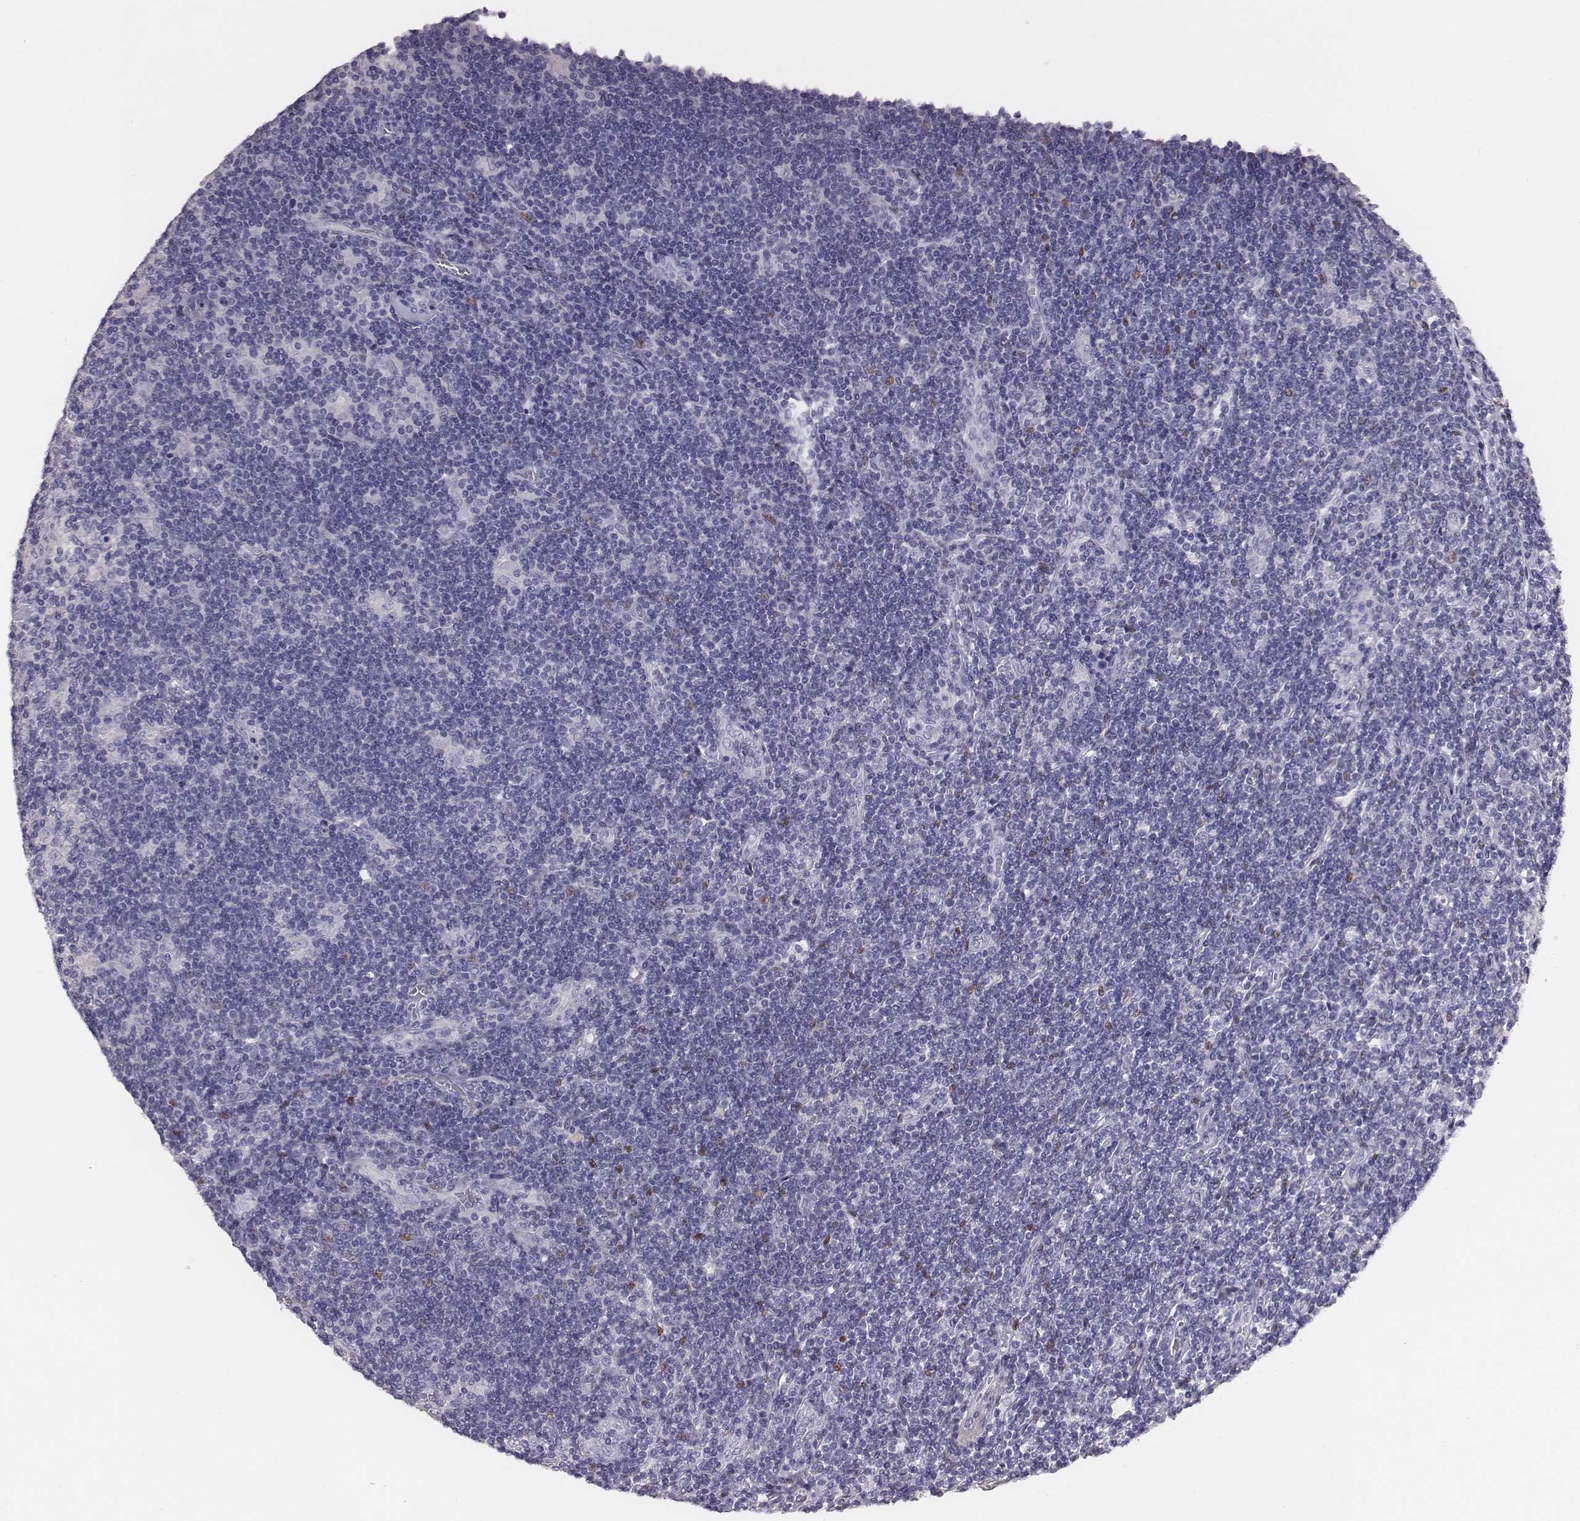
{"staining": {"intensity": "negative", "quantity": "none", "location": "none"}, "tissue": "lymphoma", "cell_type": "Tumor cells", "image_type": "cancer", "snomed": [{"axis": "morphology", "description": "Hodgkin's disease, NOS"}, {"axis": "topography", "description": "Lymph node"}], "caption": "This image is of lymphoma stained with immunohistochemistry (IHC) to label a protein in brown with the nuclei are counter-stained blue. There is no expression in tumor cells.", "gene": "EN1", "patient": {"sex": "male", "age": 40}}